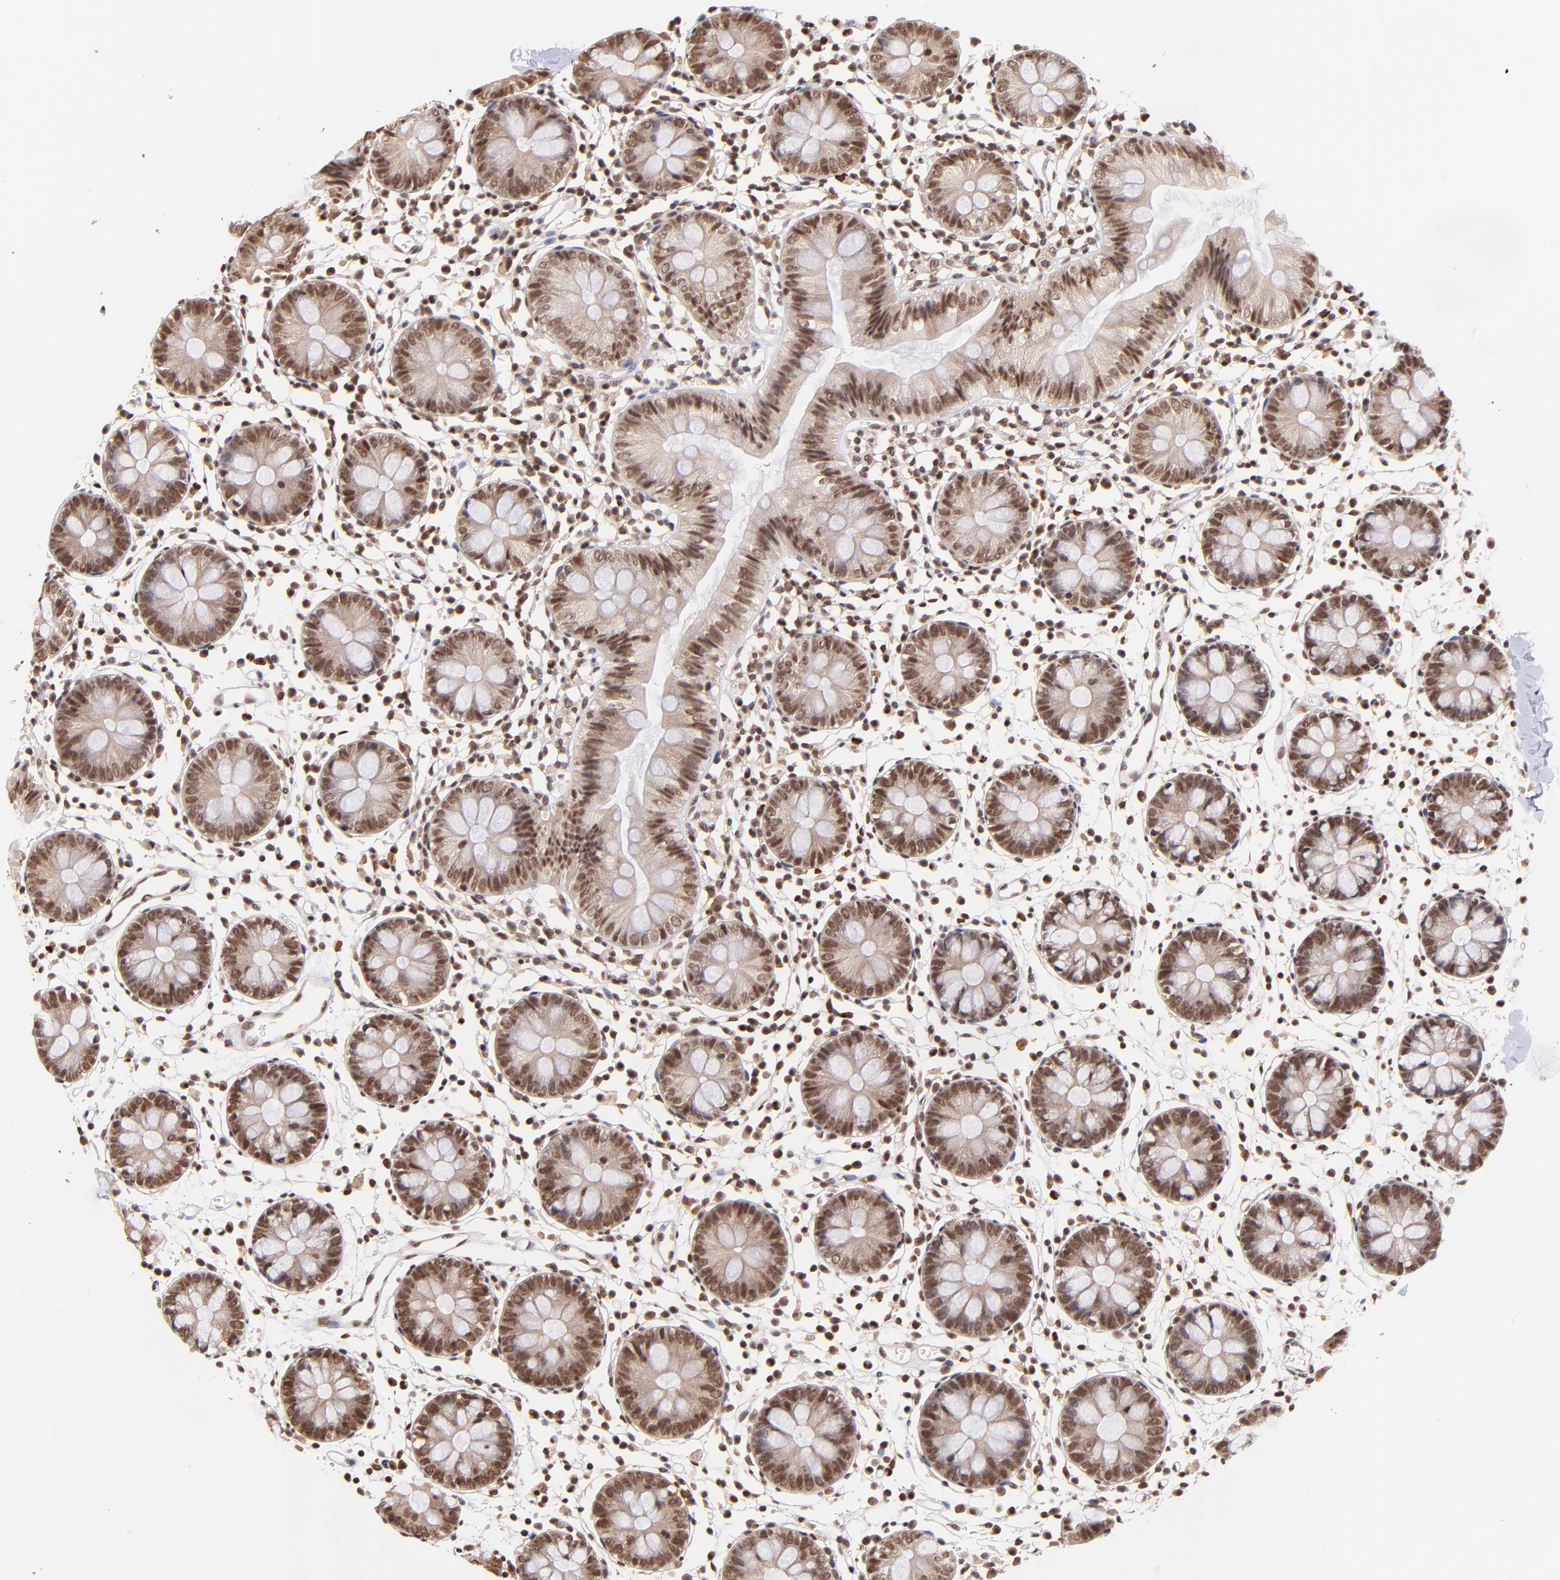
{"staining": {"intensity": "strong", "quantity": ">75%", "location": "nuclear"}, "tissue": "colon", "cell_type": "Endothelial cells", "image_type": "normal", "snomed": [{"axis": "morphology", "description": "Normal tissue, NOS"}, {"axis": "topography", "description": "Colon"}], "caption": "Approximately >75% of endothelial cells in normal human colon display strong nuclear protein expression as visualized by brown immunohistochemical staining.", "gene": "WDR25", "patient": {"sex": "male", "age": 14}}